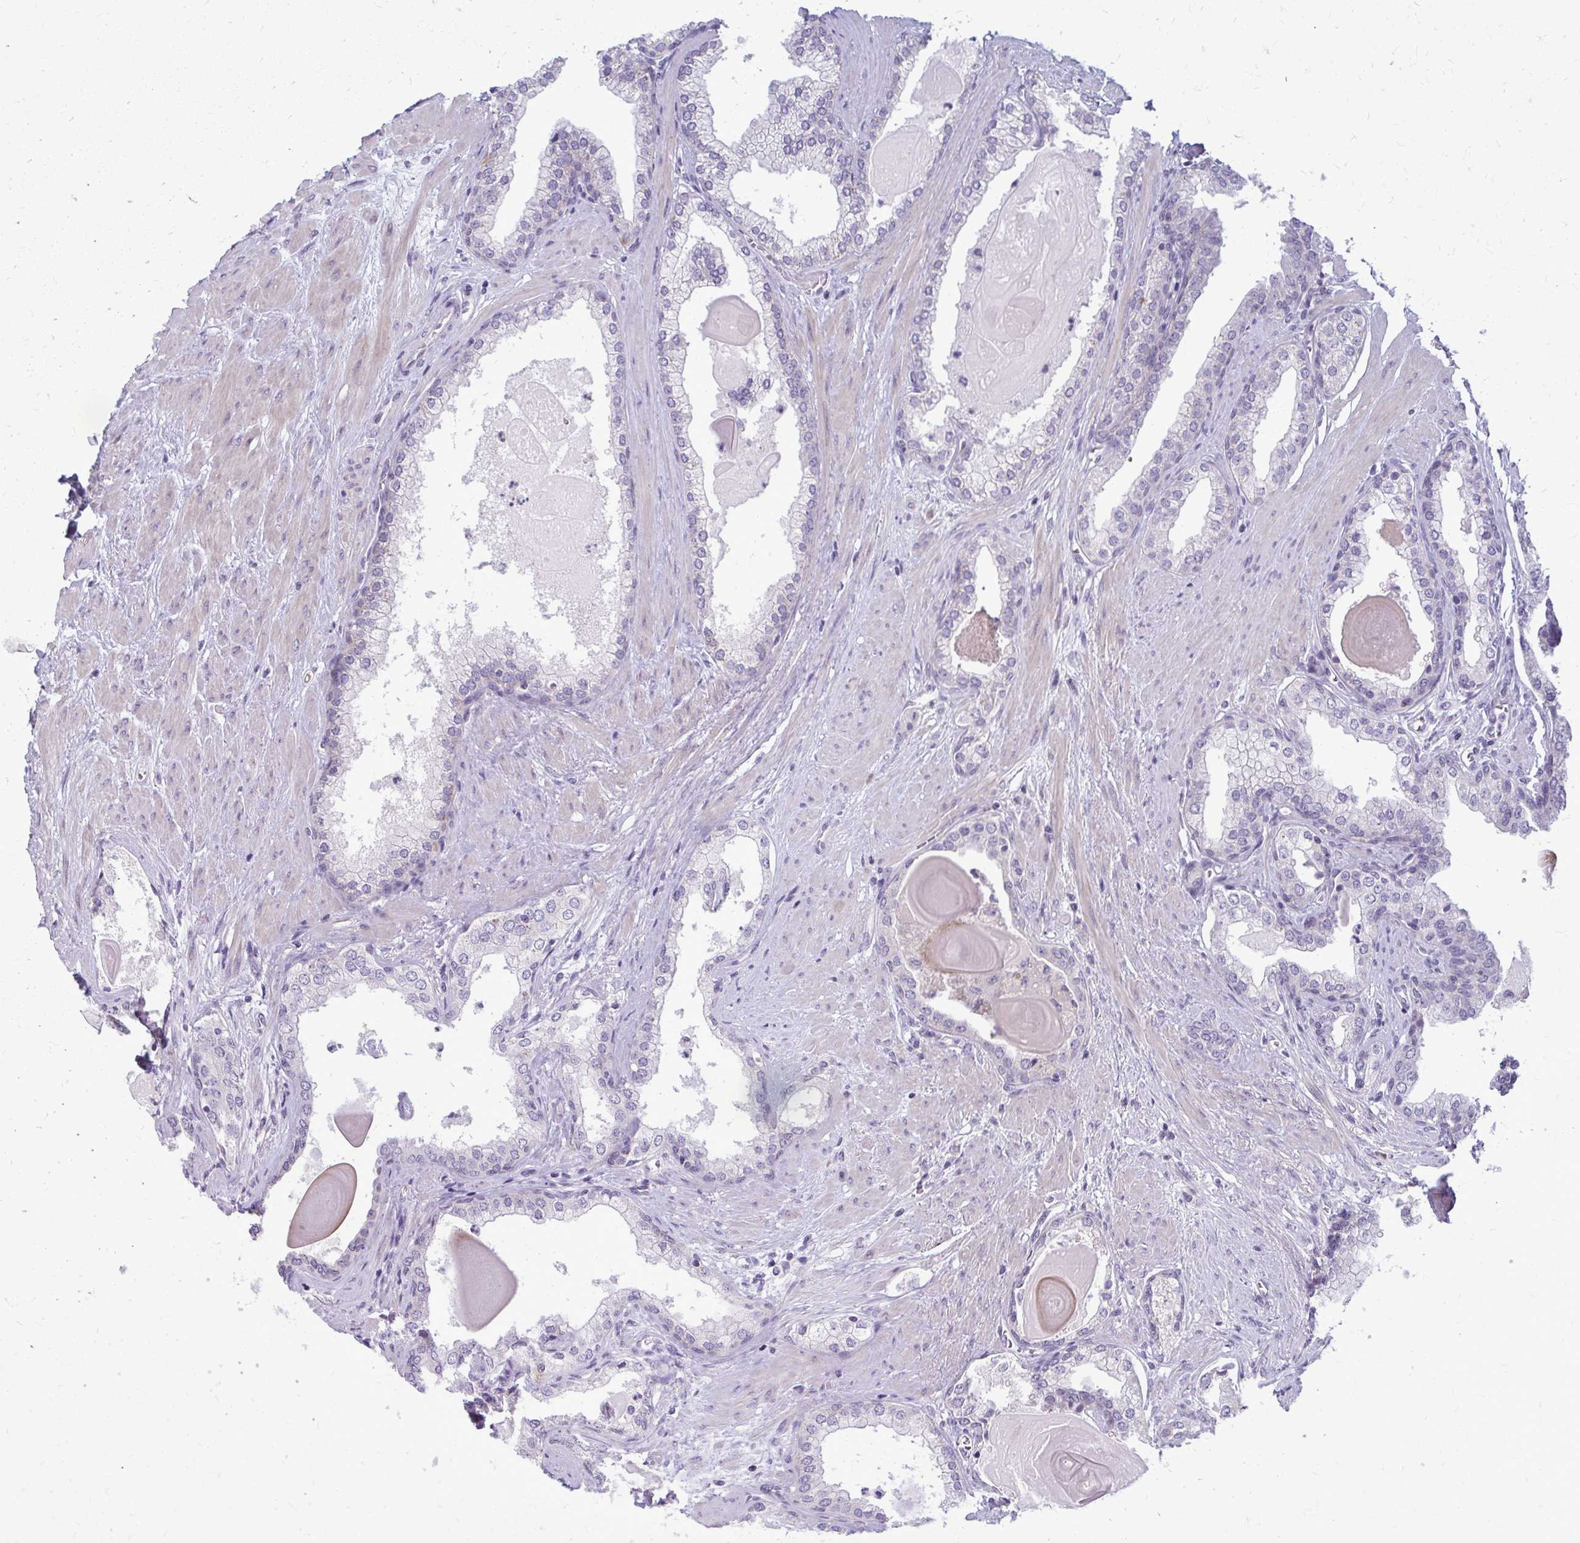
{"staining": {"intensity": "negative", "quantity": "none", "location": "none"}, "tissue": "prostate cancer", "cell_type": "Tumor cells", "image_type": "cancer", "snomed": [{"axis": "morphology", "description": "Adenocarcinoma, Low grade"}, {"axis": "topography", "description": "Prostate"}], "caption": "High power microscopy histopathology image of an immunohistochemistry photomicrograph of prostate cancer, revealing no significant expression in tumor cells. (DAB immunohistochemistry (IHC) with hematoxylin counter stain).", "gene": "MCRIP2", "patient": {"sex": "male", "age": 64}}